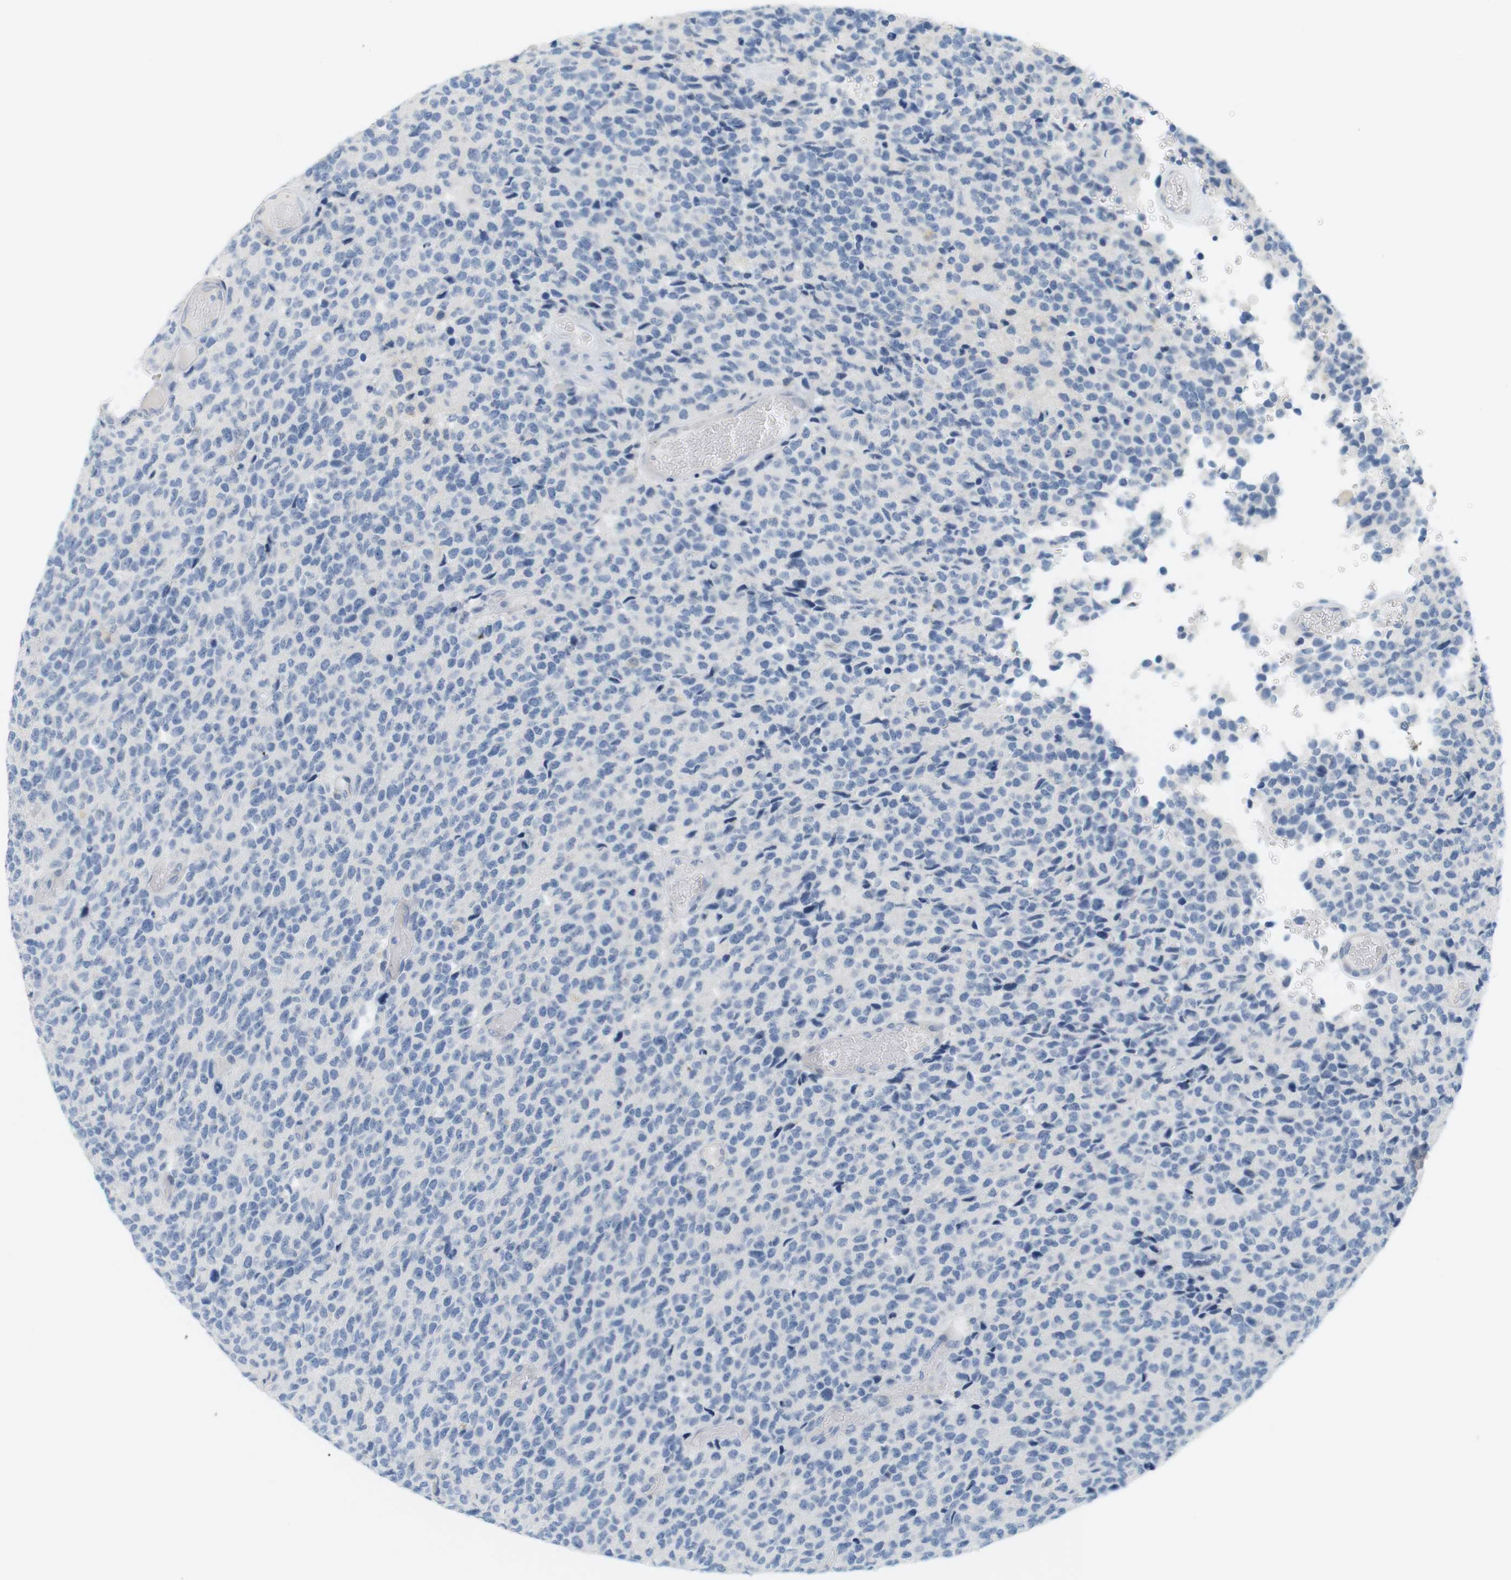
{"staining": {"intensity": "negative", "quantity": "none", "location": "none"}, "tissue": "glioma", "cell_type": "Tumor cells", "image_type": "cancer", "snomed": [{"axis": "morphology", "description": "Glioma, malignant, High grade"}, {"axis": "topography", "description": "pancreas cauda"}], "caption": "Protein analysis of high-grade glioma (malignant) shows no significant expression in tumor cells.", "gene": "CREB3L2", "patient": {"sex": "male", "age": 60}}